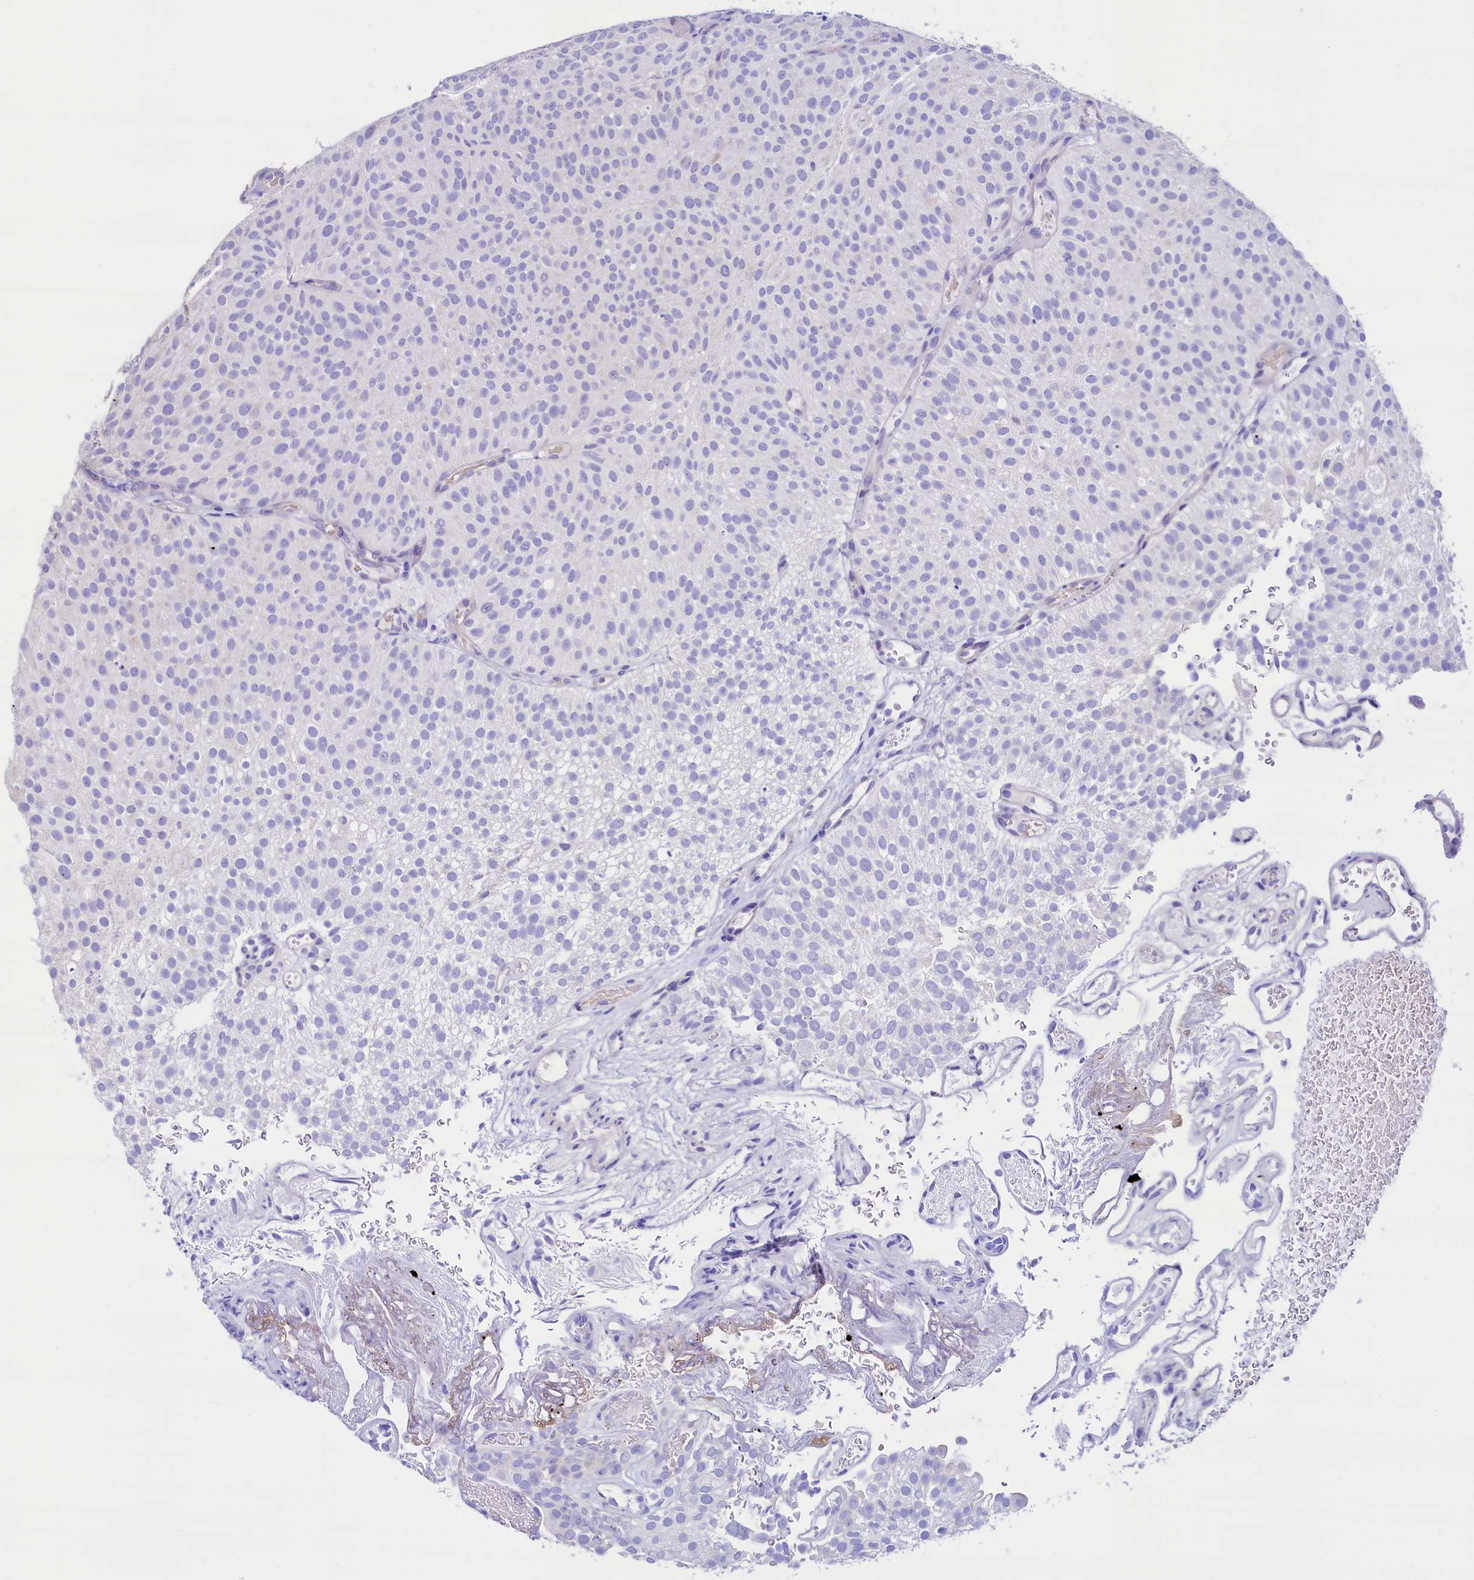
{"staining": {"intensity": "negative", "quantity": "none", "location": "none"}, "tissue": "urothelial cancer", "cell_type": "Tumor cells", "image_type": "cancer", "snomed": [{"axis": "morphology", "description": "Urothelial carcinoma, Low grade"}, {"axis": "topography", "description": "Urinary bladder"}], "caption": "Photomicrograph shows no protein expression in tumor cells of urothelial carcinoma (low-grade) tissue.", "gene": "RBP3", "patient": {"sex": "male", "age": 78}}